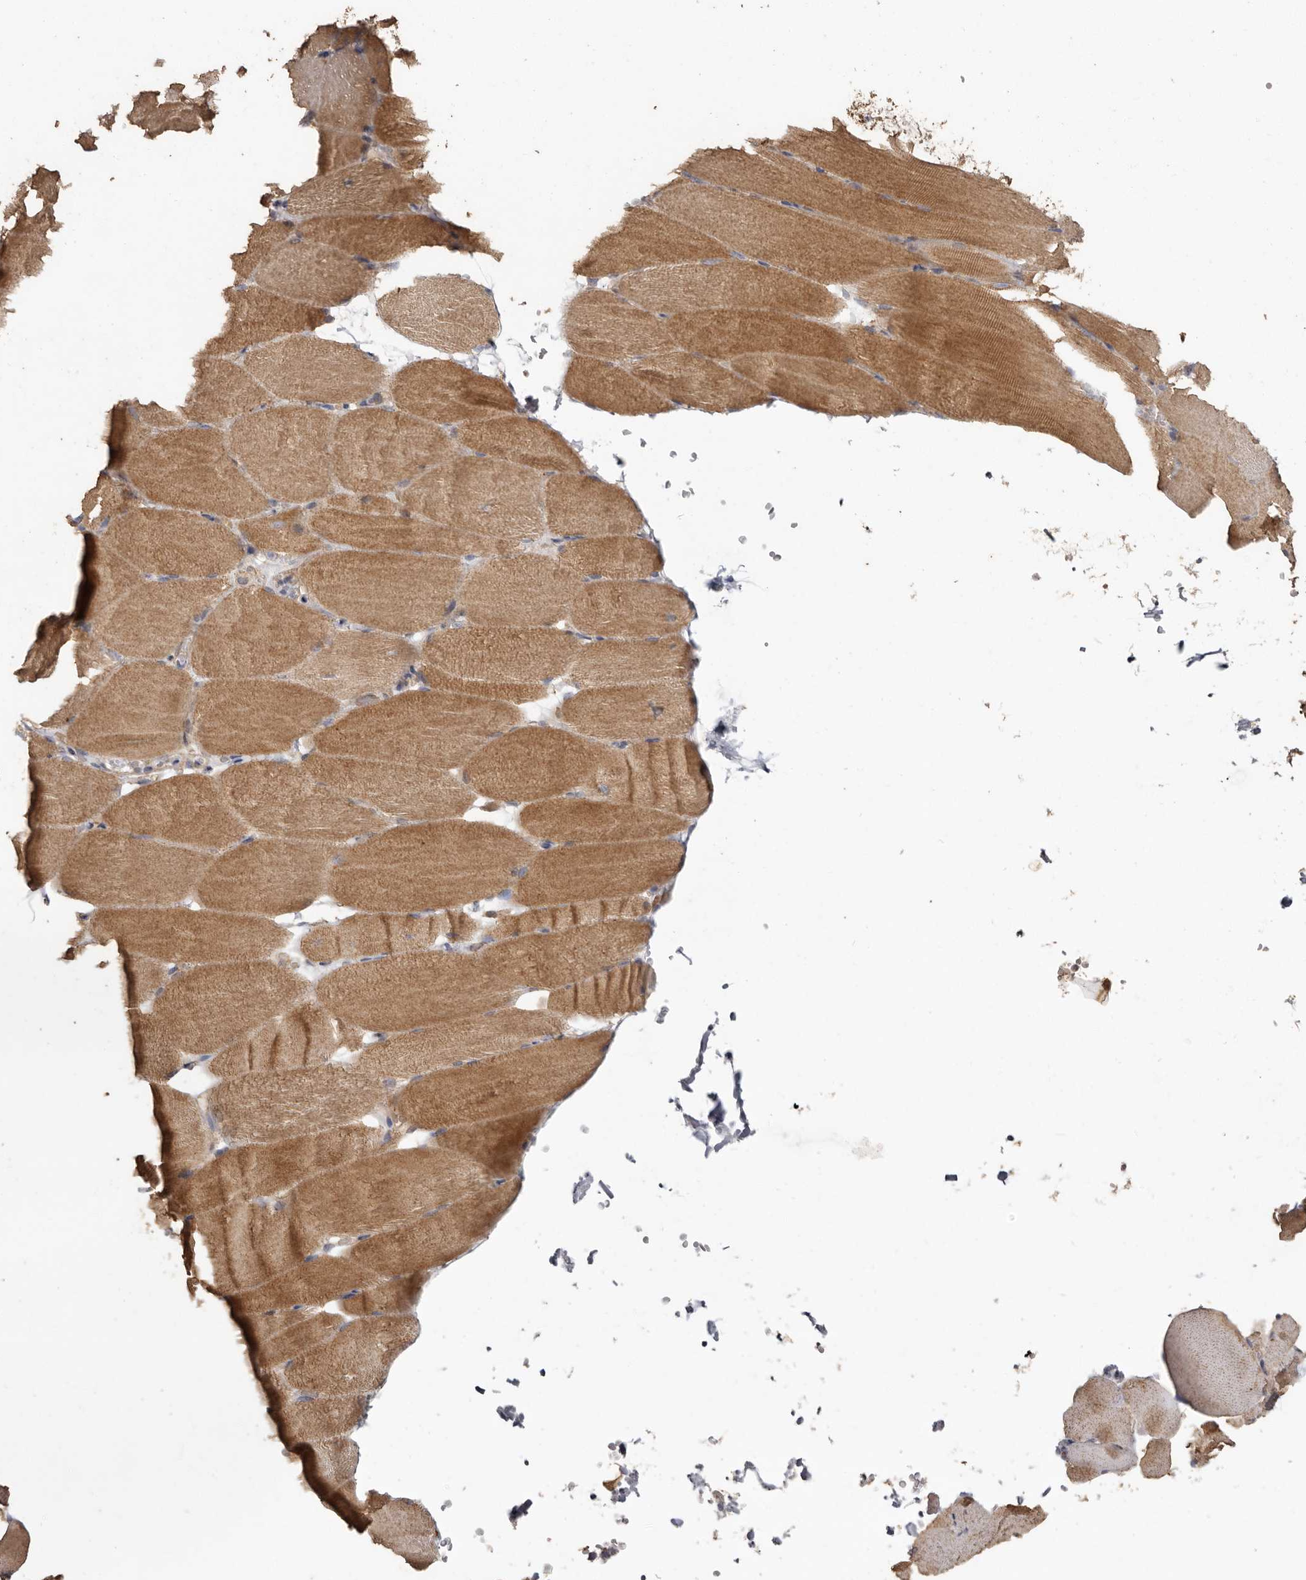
{"staining": {"intensity": "moderate", "quantity": ">75%", "location": "cytoplasmic/membranous"}, "tissue": "skeletal muscle", "cell_type": "Myocytes", "image_type": "normal", "snomed": [{"axis": "morphology", "description": "Normal tissue, NOS"}, {"axis": "topography", "description": "Skeletal muscle"}, {"axis": "topography", "description": "Parathyroid gland"}], "caption": "Protein positivity by IHC displays moderate cytoplasmic/membranous expression in about >75% of myocytes in normal skeletal muscle.", "gene": "RWDD1", "patient": {"sex": "female", "age": 37}}